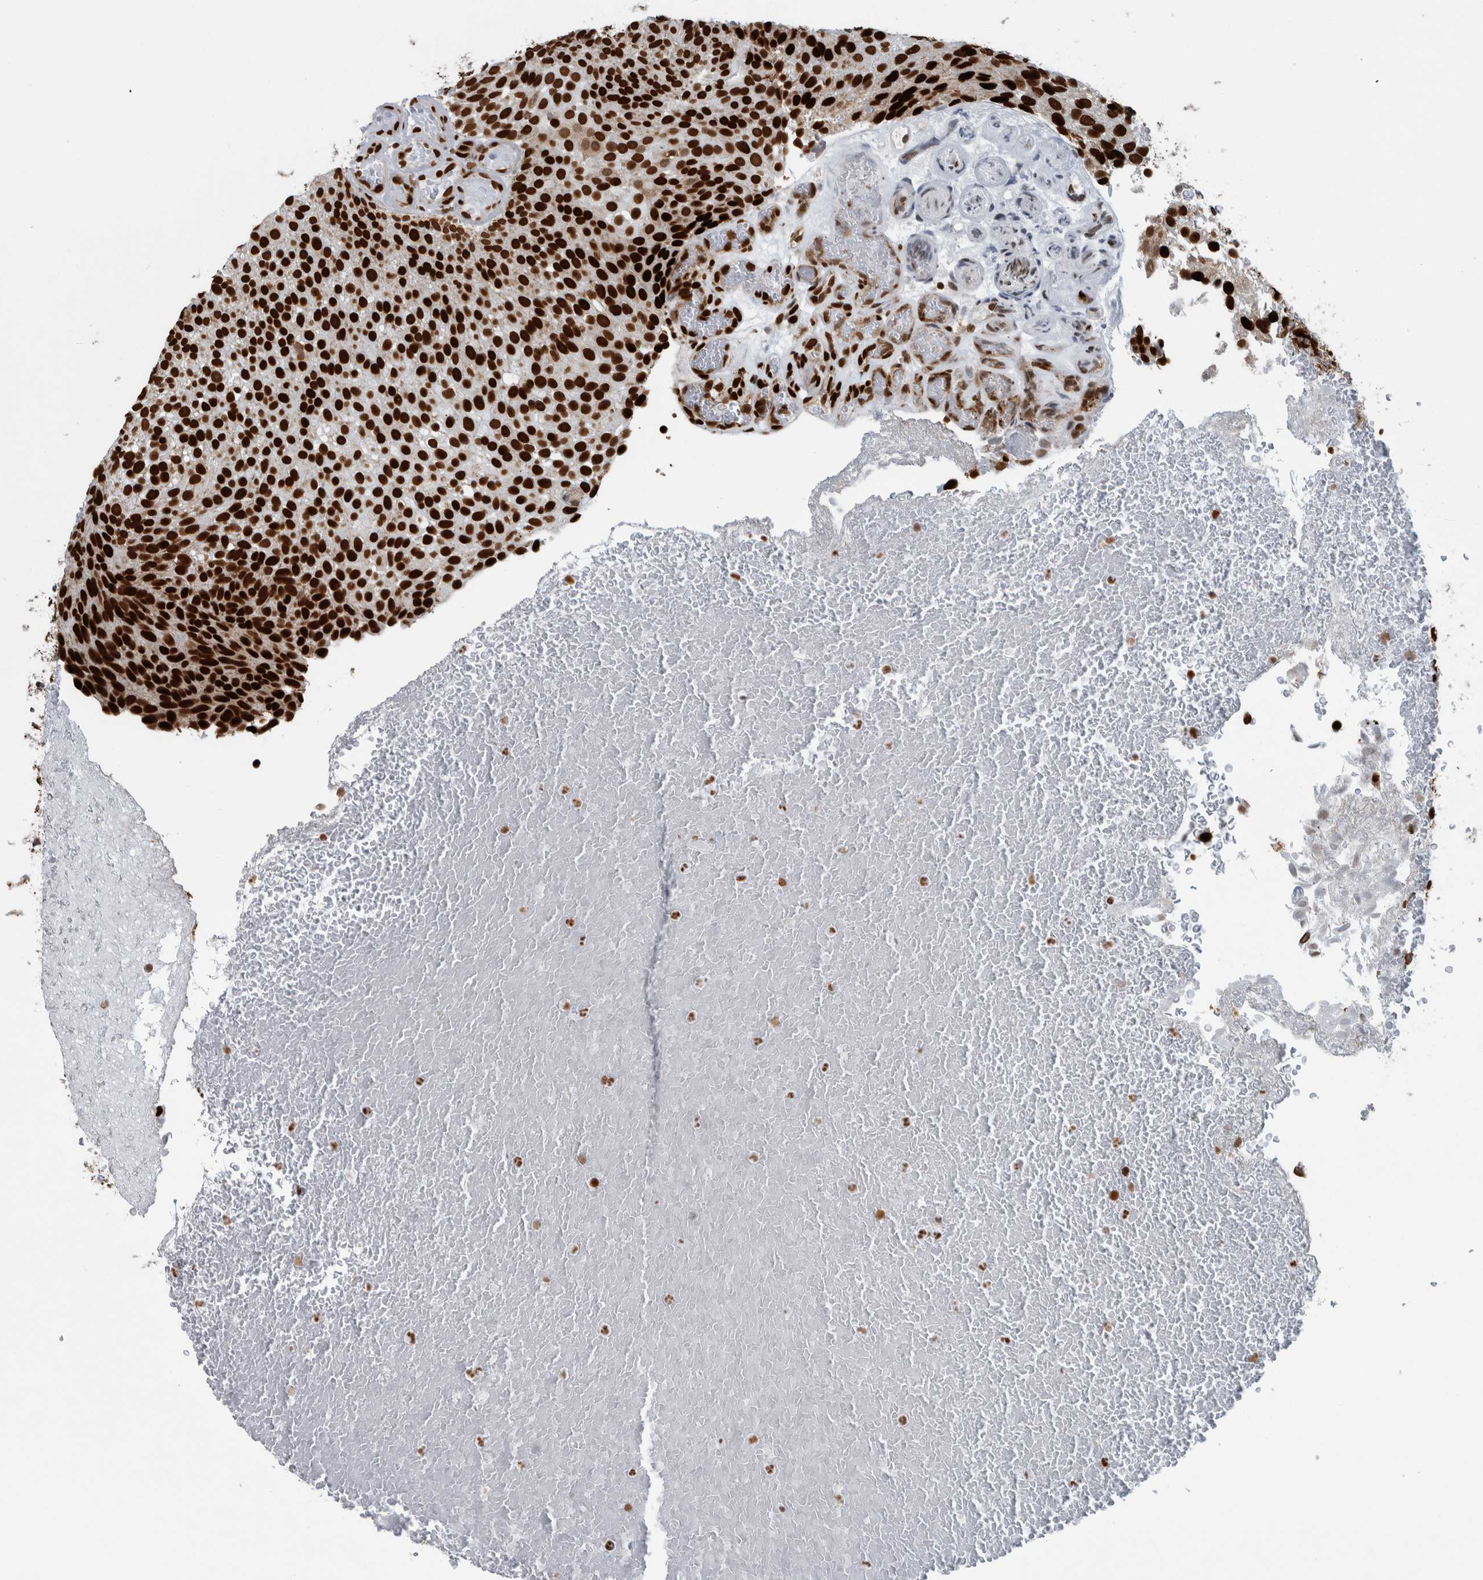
{"staining": {"intensity": "strong", "quantity": ">75%", "location": "nuclear"}, "tissue": "urothelial cancer", "cell_type": "Tumor cells", "image_type": "cancer", "snomed": [{"axis": "morphology", "description": "Urothelial carcinoma, Low grade"}, {"axis": "topography", "description": "Urinary bladder"}], "caption": "Immunohistochemistry histopathology image of neoplastic tissue: low-grade urothelial carcinoma stained using IHC shows high levels of strong protein expression localized specifically in the nuclear of tumor cells, appearing as a nuclear brown color.", "gene": "DNMT3A", "patient": {"sex": "male", "age": 78}}